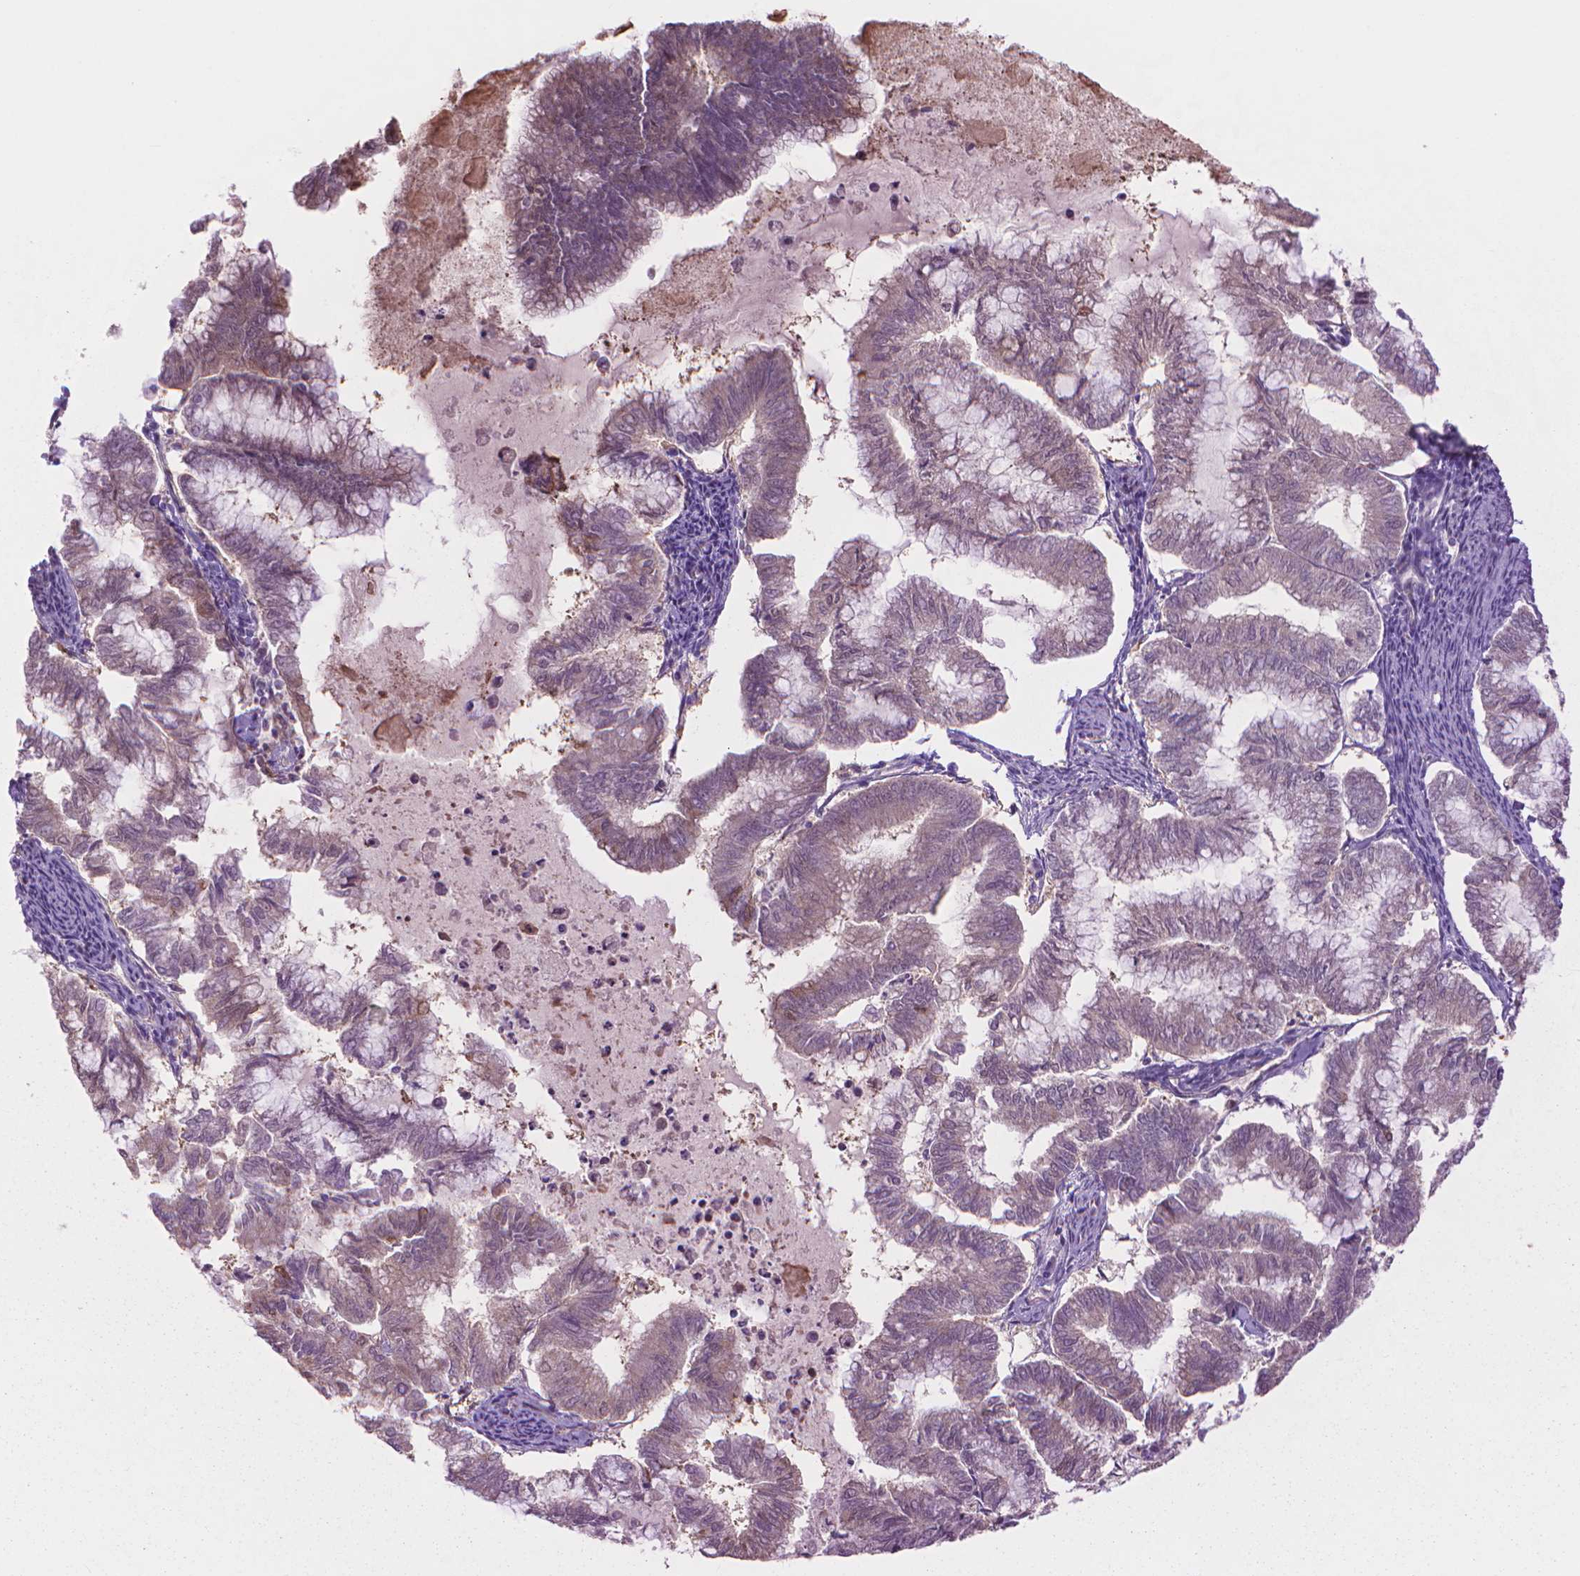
{"staining": {"intensity": "weak", "quantity": "<25%", "location": "cytoplasmic/membranous"}, "tissue": "endometrial cancer", "cell_type": "Tumor cells", "image_type": "cancer", "snomed": [{"axis": "morphology", "description": "Adenocarcinoma, NOS"}, {"axis": "topography", "description": "Endometrium"}], "caption": "Endometrial cancer was stained to show a protein in brown. There is no significant positivity in tumor cells.", "gene": "CORO1B", "patient": {"sex": "female", "age": 79}}